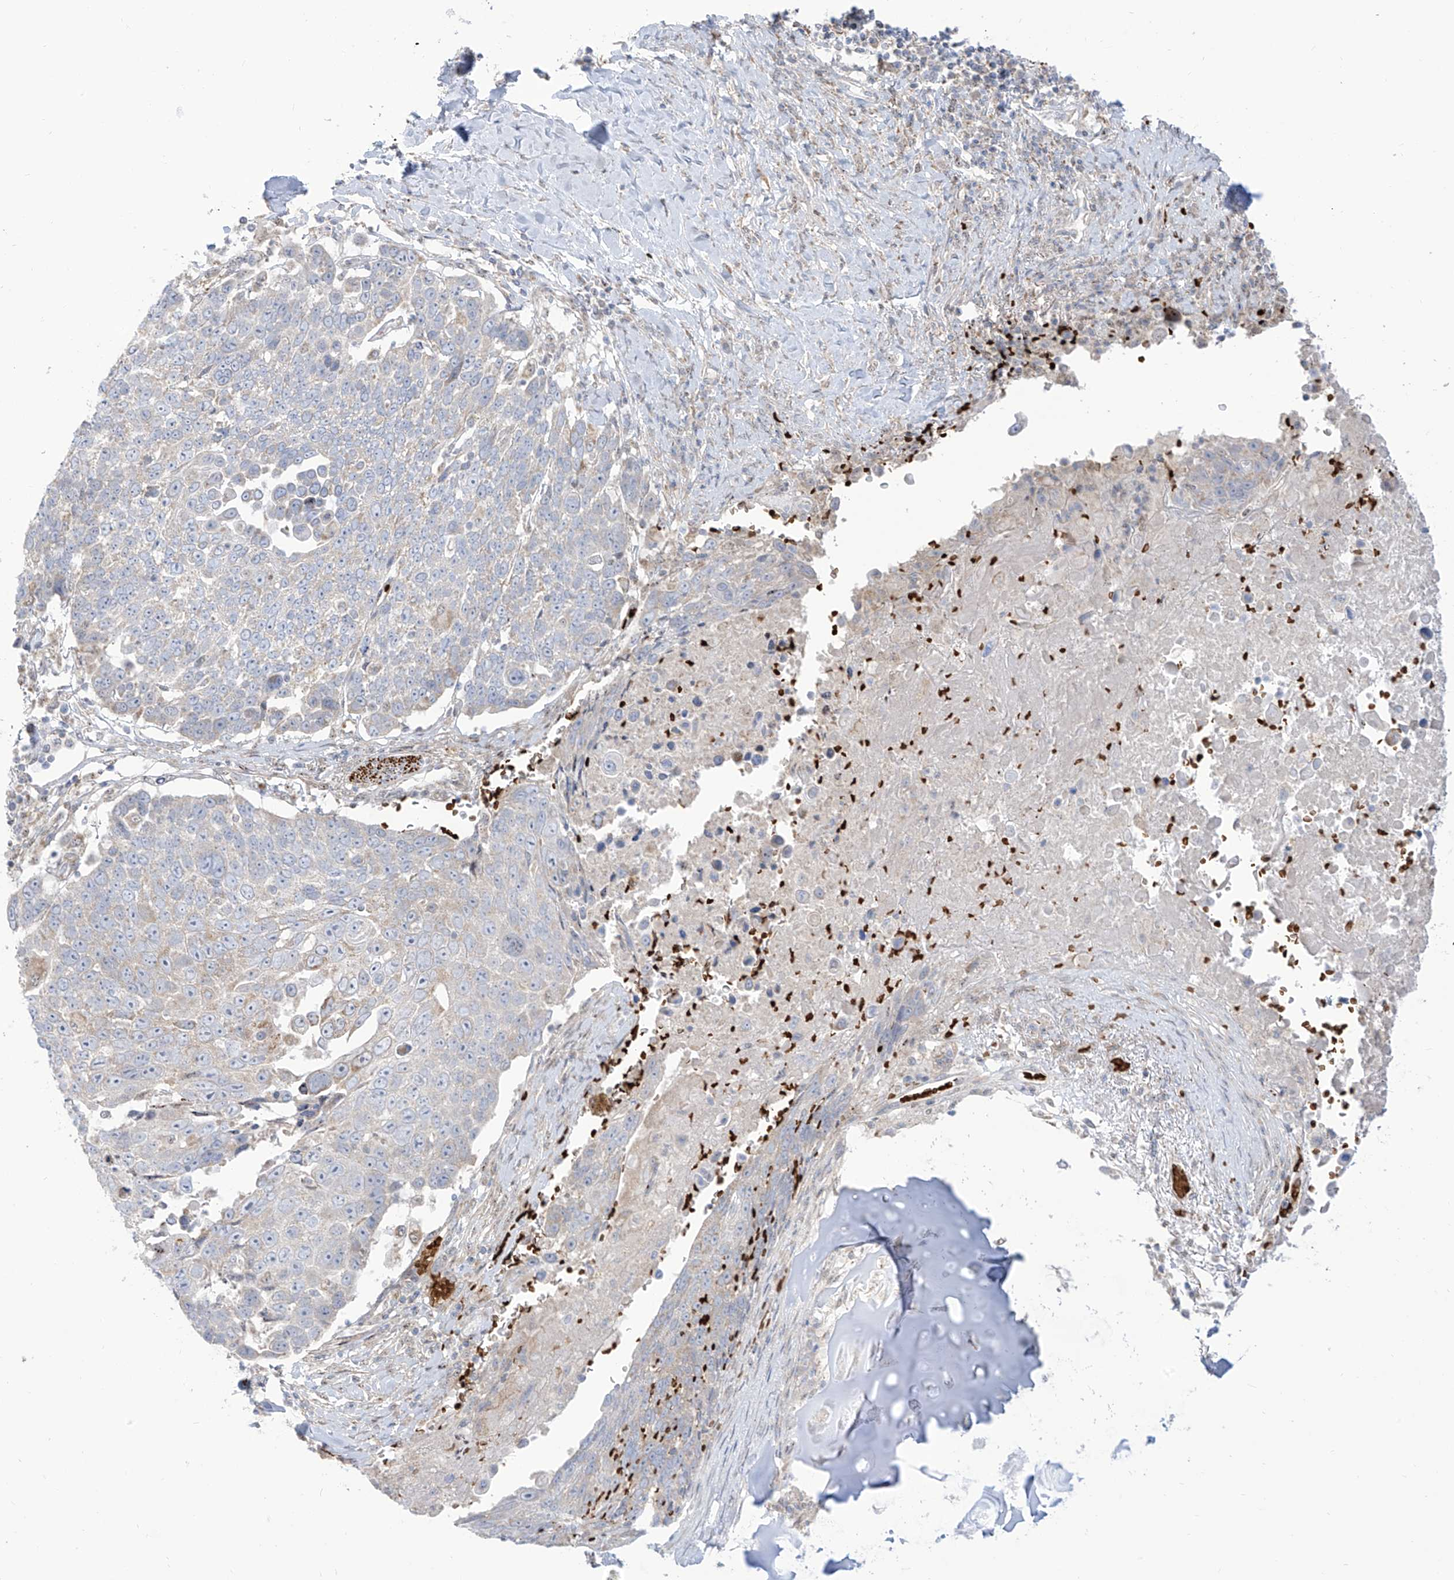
{"staining": {"intensity": "negative", "quantity": "none", "location": "none"}, "tissue": "lung cancer", "cell_type": "Tumor cells", "image_type": "cancer", "snomed": [{"axis": "morphology", "description": "Squamous cell carcinoma, NOS"}, {"axis": "topography", "description": "Lung"}], "caption": "There is no significant staining in tumor cells of lung cancer (squamous cell carcinoma).", "gene": "ARHGEF40", "patient": {"sex": "male", "age": 66}}